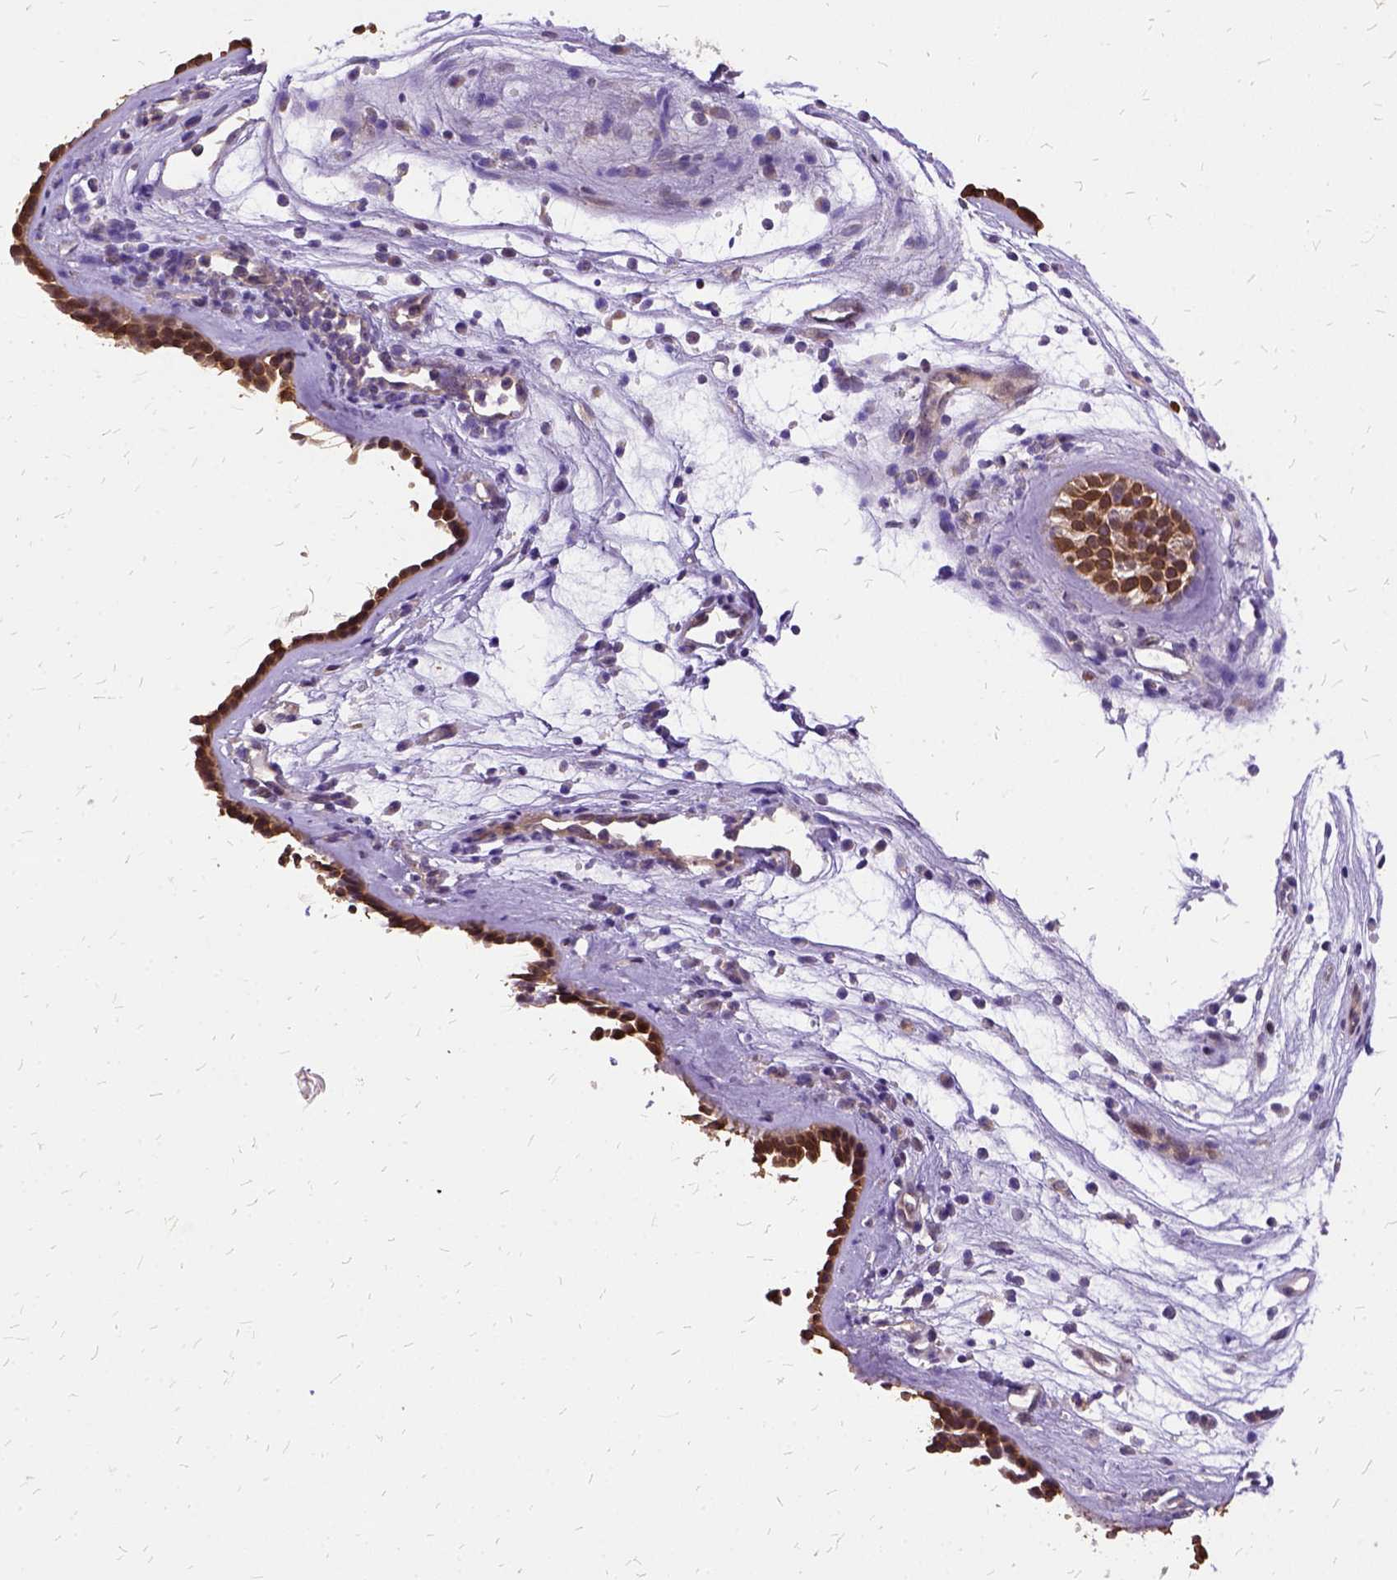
{"staining": {"intensity": "strong", "quantity": "25%-75%", "location": "cytoplasmic/membranous"}, "tissue": "nasopharynx", "cell_type": "Respiratory epithelial cells", "image_type": "normal", "snomed": [{"axis": "morphology", "description": "Normal tissue, NOS"}, {"axis": "topography", "description": "Nasopharynx"}], "caption": "The immunohistochemical stain shows strong cytoplasmic/membranous positivity in respiratory epithelial cells of unremarkable nasopharynx. (Brightfield microscopy of DAB IHC at high magnification).", "gene": "ILRUN", "patient": {"sex": "male", "age": 77}}